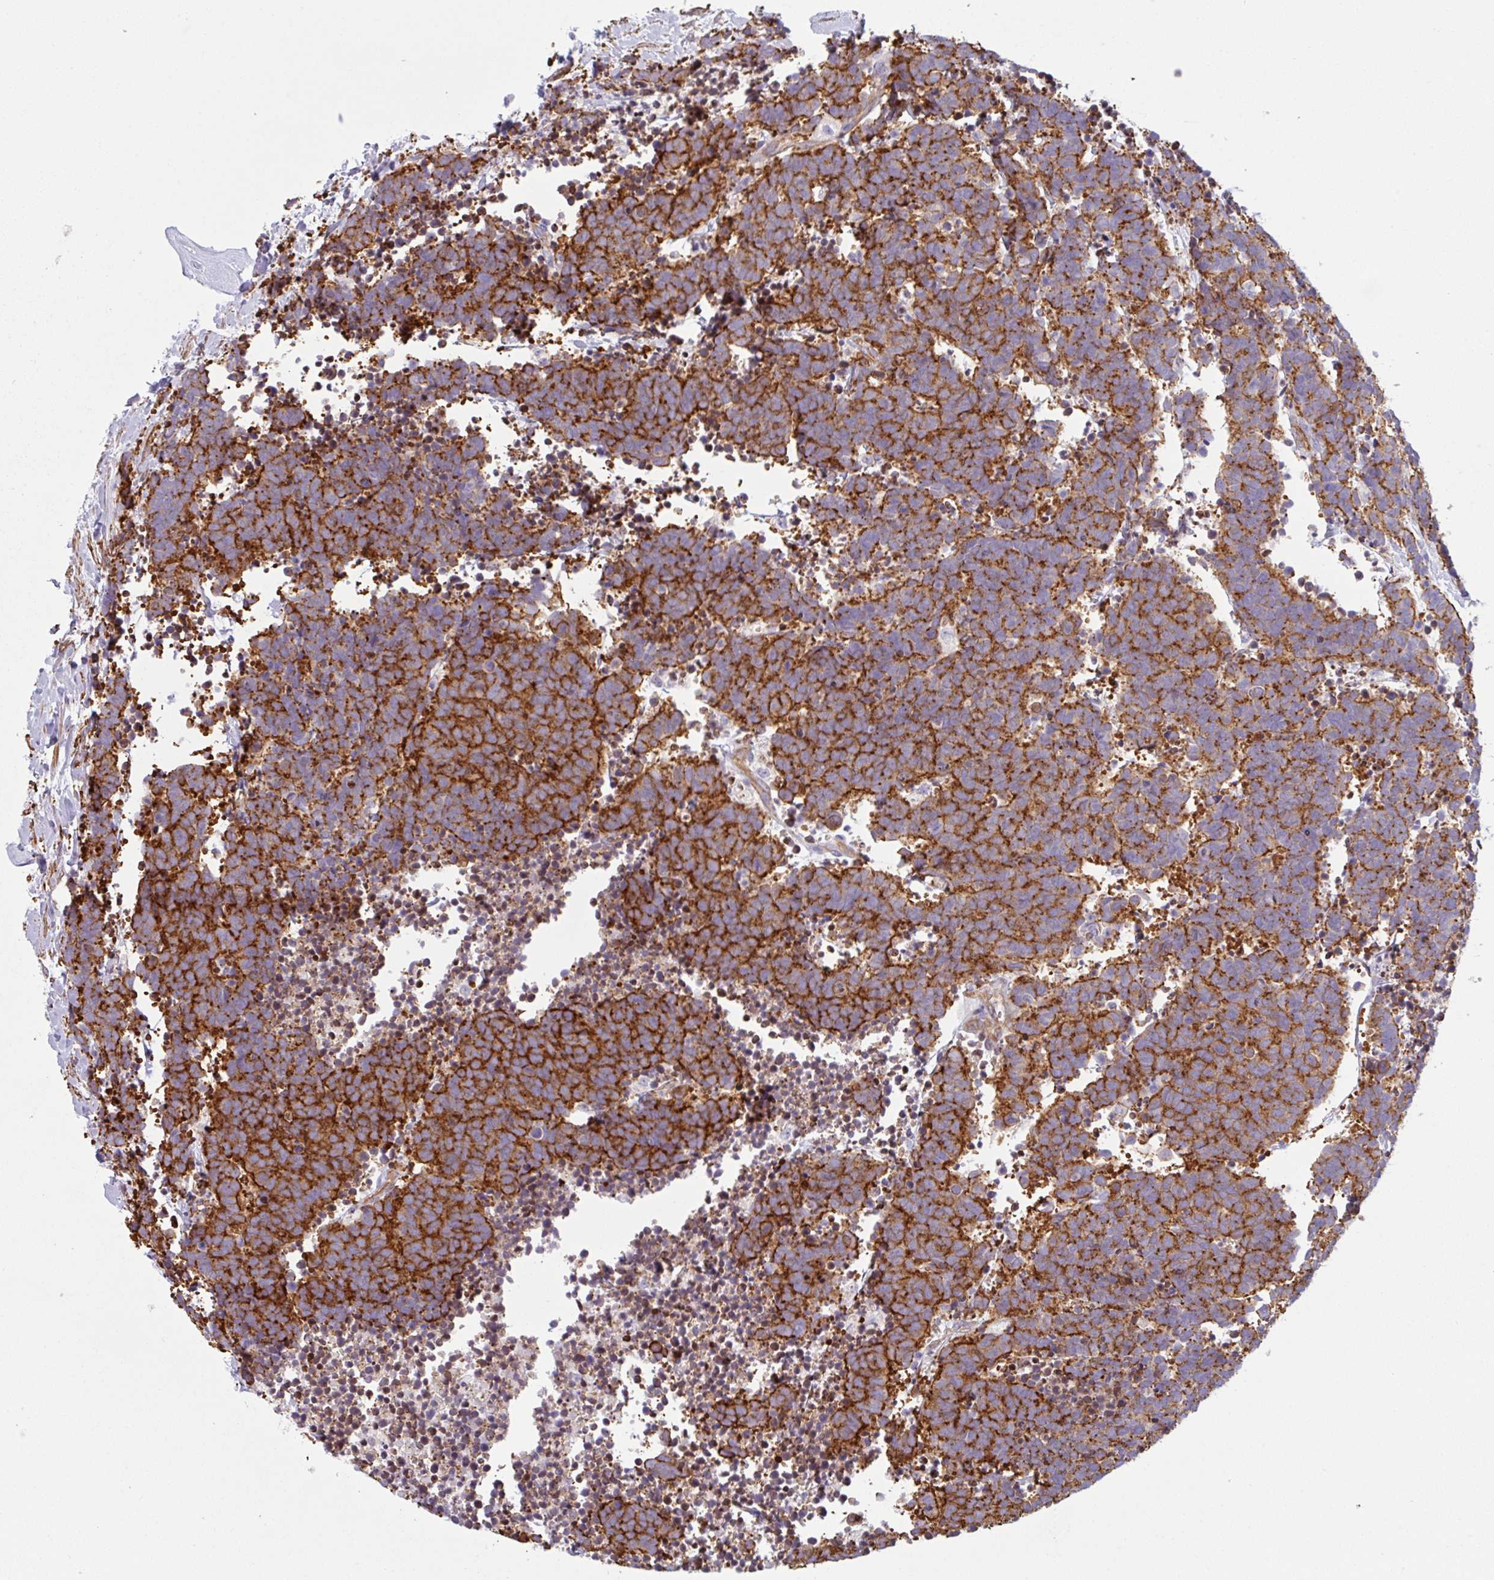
{"staining": {"intensity": "strong", "quantity": ">75%", "location": "cytoplasmic/membranous"}, "tissue": "carcinoid", "cell_type": "Tumor cells", "image_type": "cancer", "snomed": [{"axis": "morphology", "description": "Carcinoma, NOS"}, {"axis": "morphology", "description": "Carcinoid, malignant, NOS"}, {"axis": "topography", "description": "Prostate"}], "caption": "A brown stain labels strong cytoplasmic/membranous expression of a protein in human carcinoma tumor cells.", "gene": "MYH10", "patient": {"sex": "male", "age": 57}}